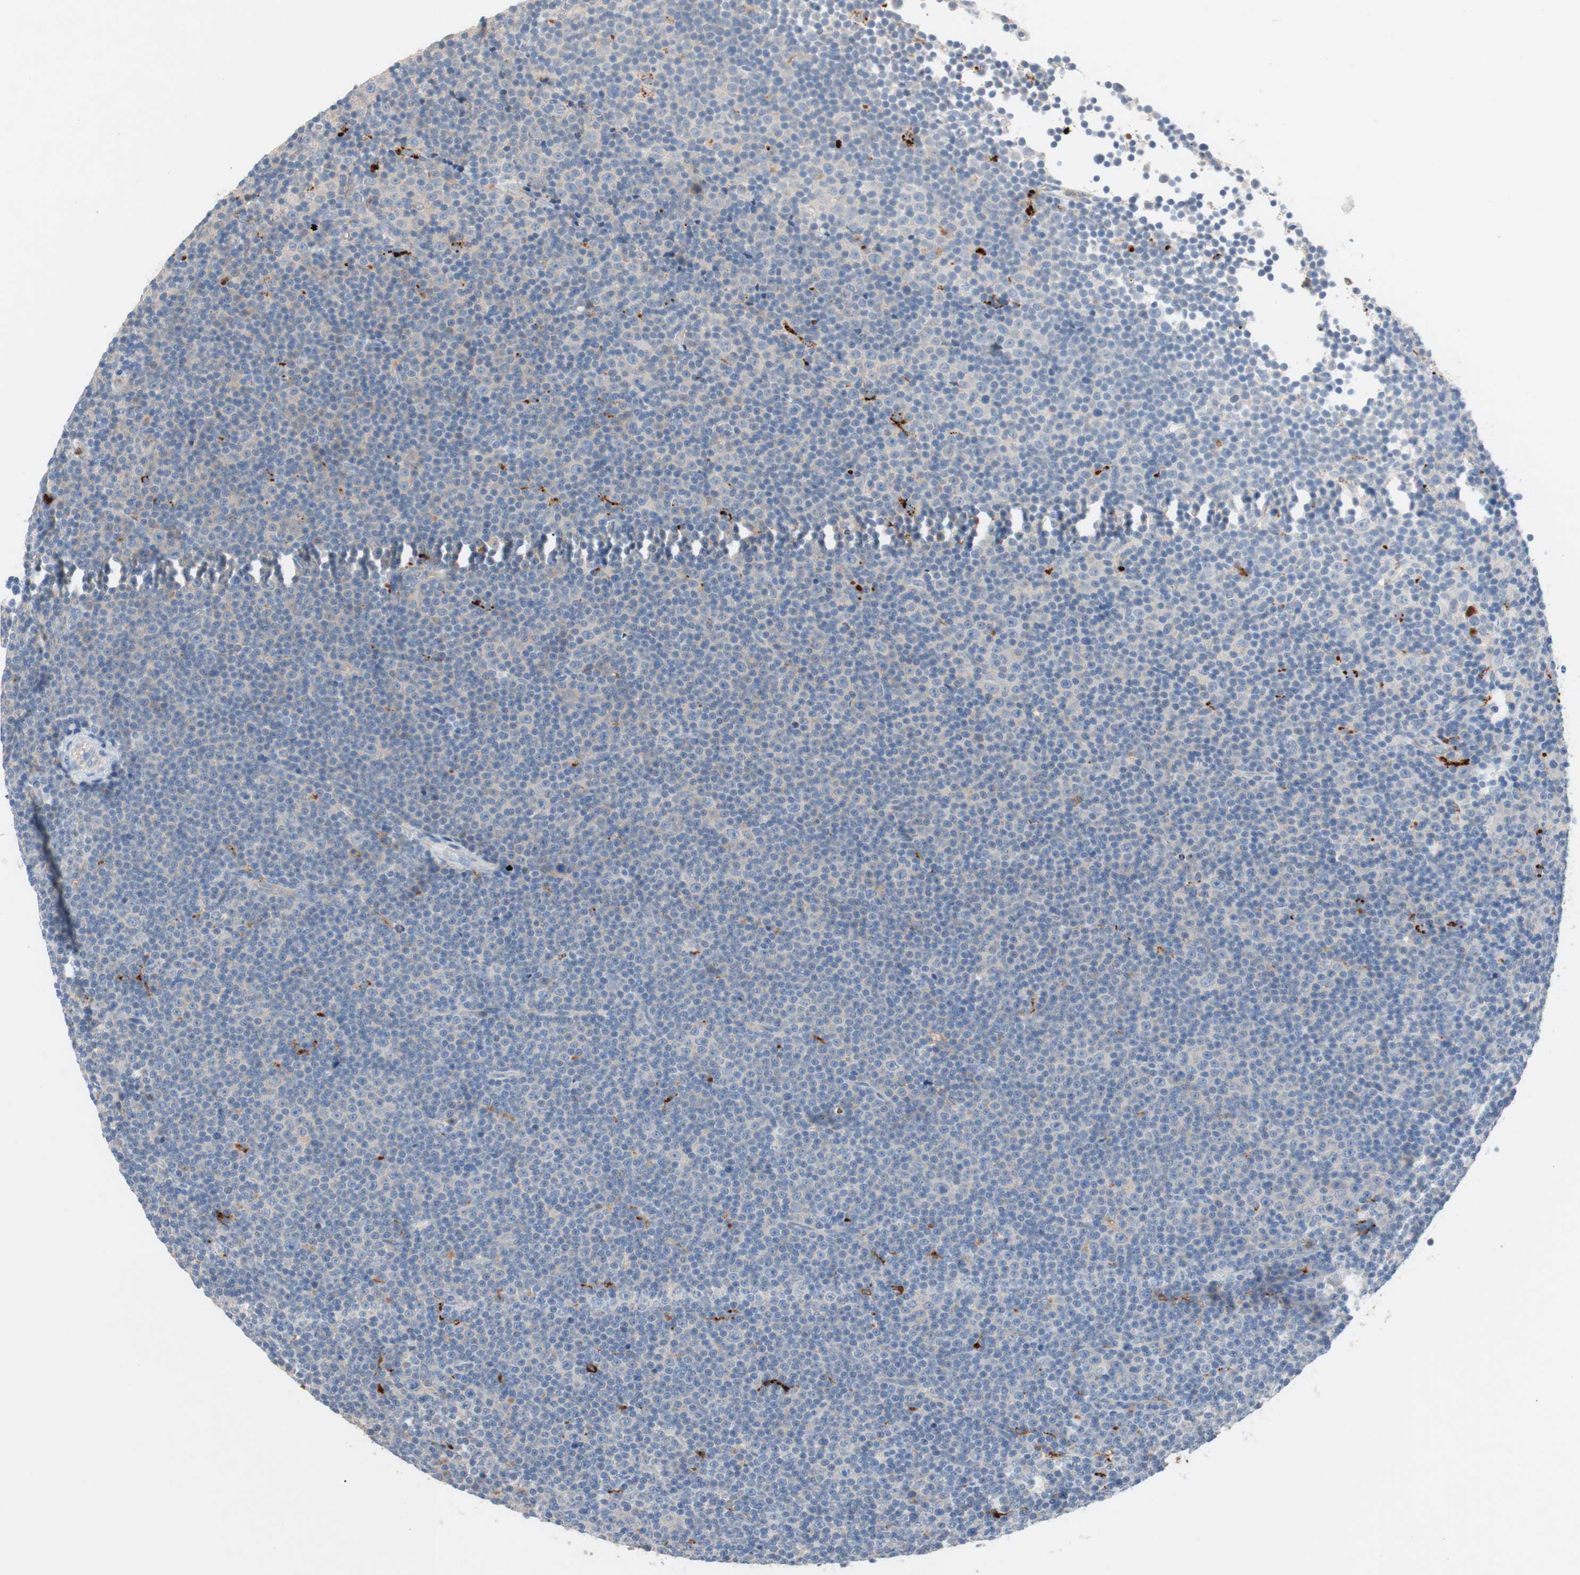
{"staining": {"intensity": "weak", "quantity": "<25%", "location": "cytoplasmic/membranous"}, "tissue": "lymphoma", "cell_type": "Tumor cells", "image_type": "cancer", "snomed": [{"axis": "morphology", "description": "Malignant lymphoma, non-Hodgkin's type, Low grade"}, {"axis": "topography", "description": "Lymph node"}], "caption": "IHC of lymphoma reveals no positivity in tumor cells.", "gene": "CLEC4D", "patient": {"sex": "female", "age": 67}}